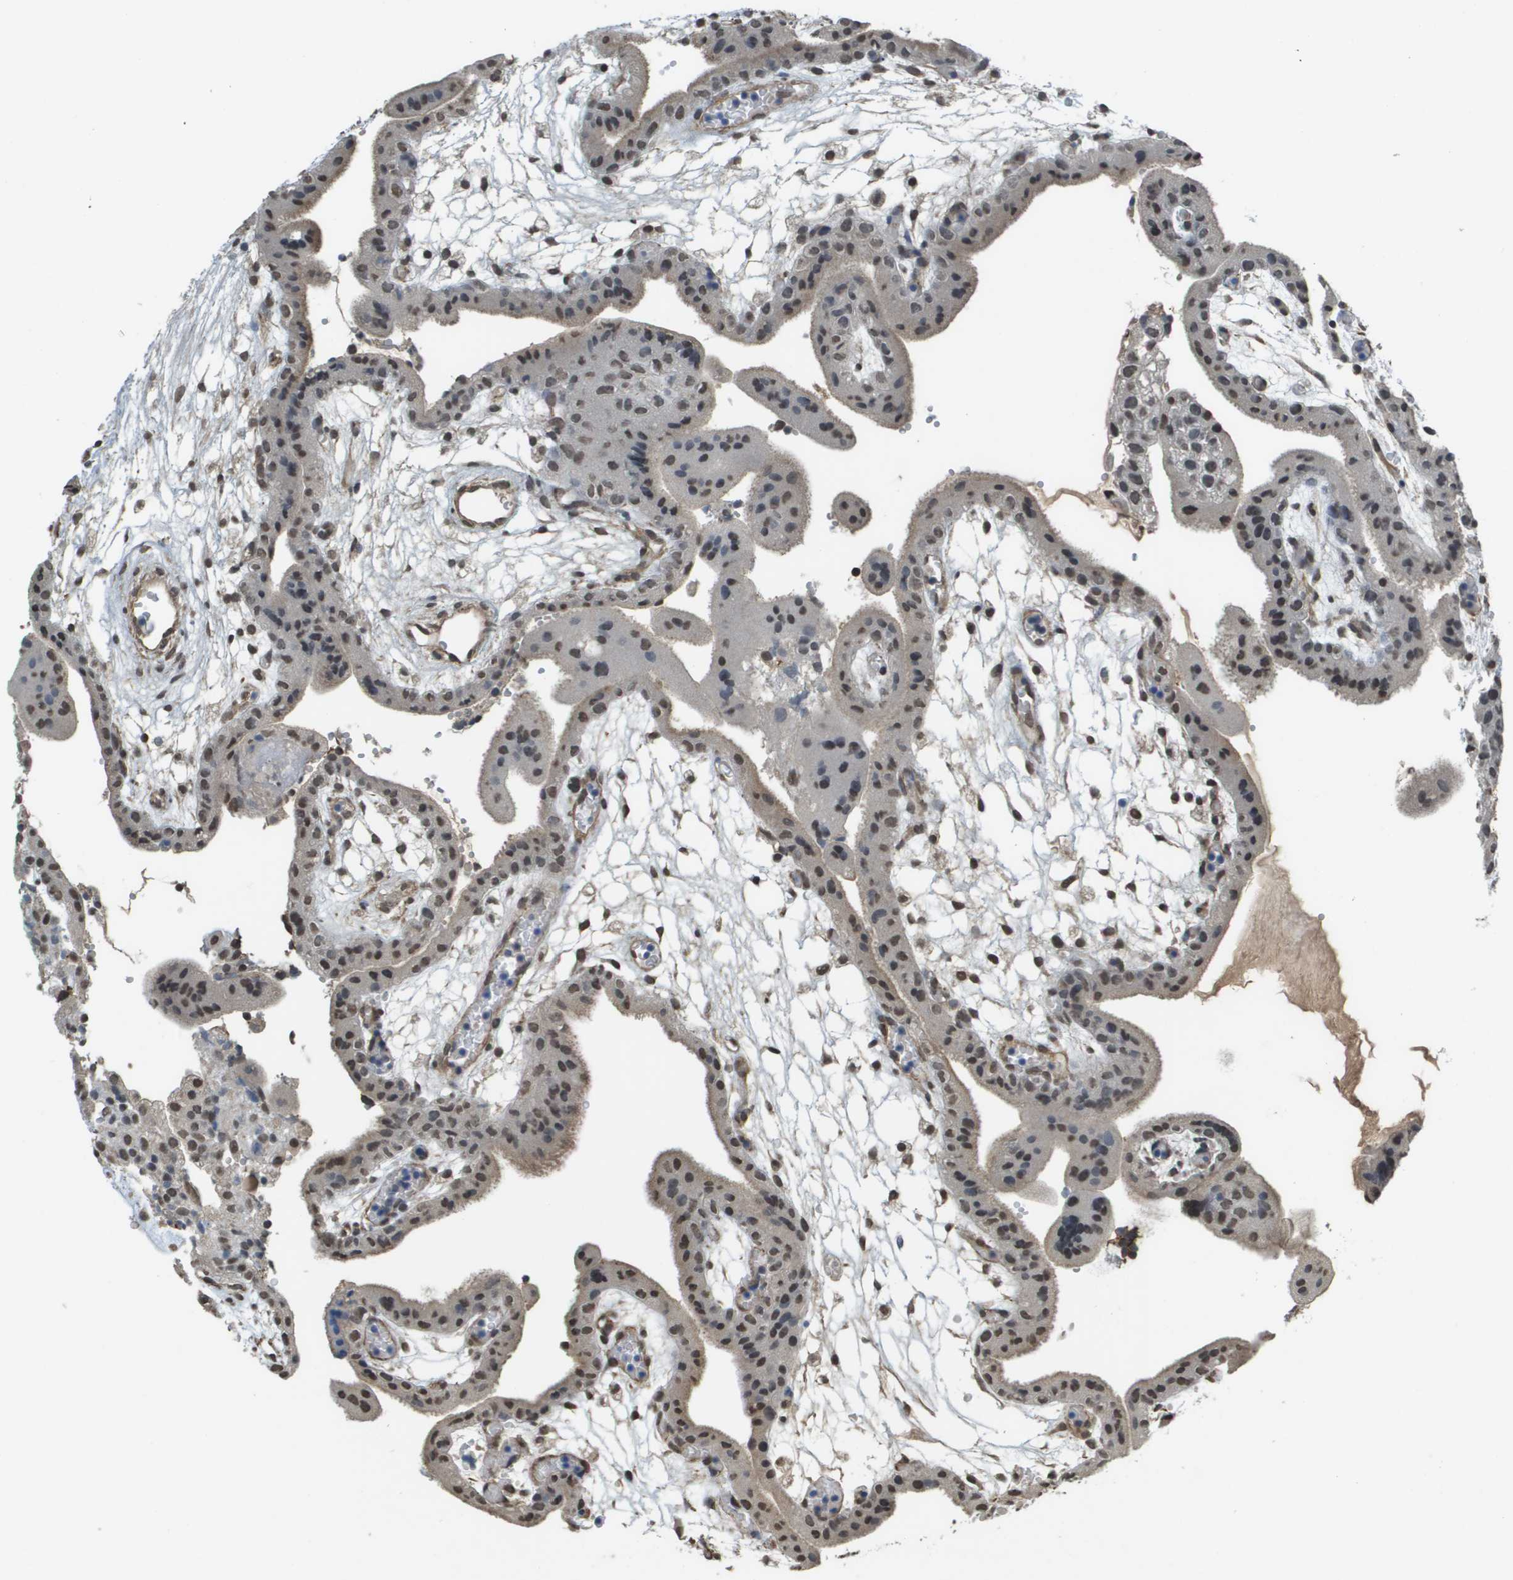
{"staining": {"intensity": "weak", "quantity": "25%-75%", "location": "cytoplasmic/membranous,nuclear"}, "tissue": "placenta", "cell_type": "Trophoblastic cells", "image_type": "normal", "snomed": [{"axis": "morphology", "description": "Normal tissue, NOS"}, {"axis": "topography", "description": "Placenta"}], "caption": "A high-resolution image shows immunohistochemistry staining of normal placenta, which reveals weak cytoplasmic/membranous,nuclear positivity in approximately 25%-75% of trophoblastic cells.", "gene": "NDRG2", "patient": {"sex": "female", "age": 18}}